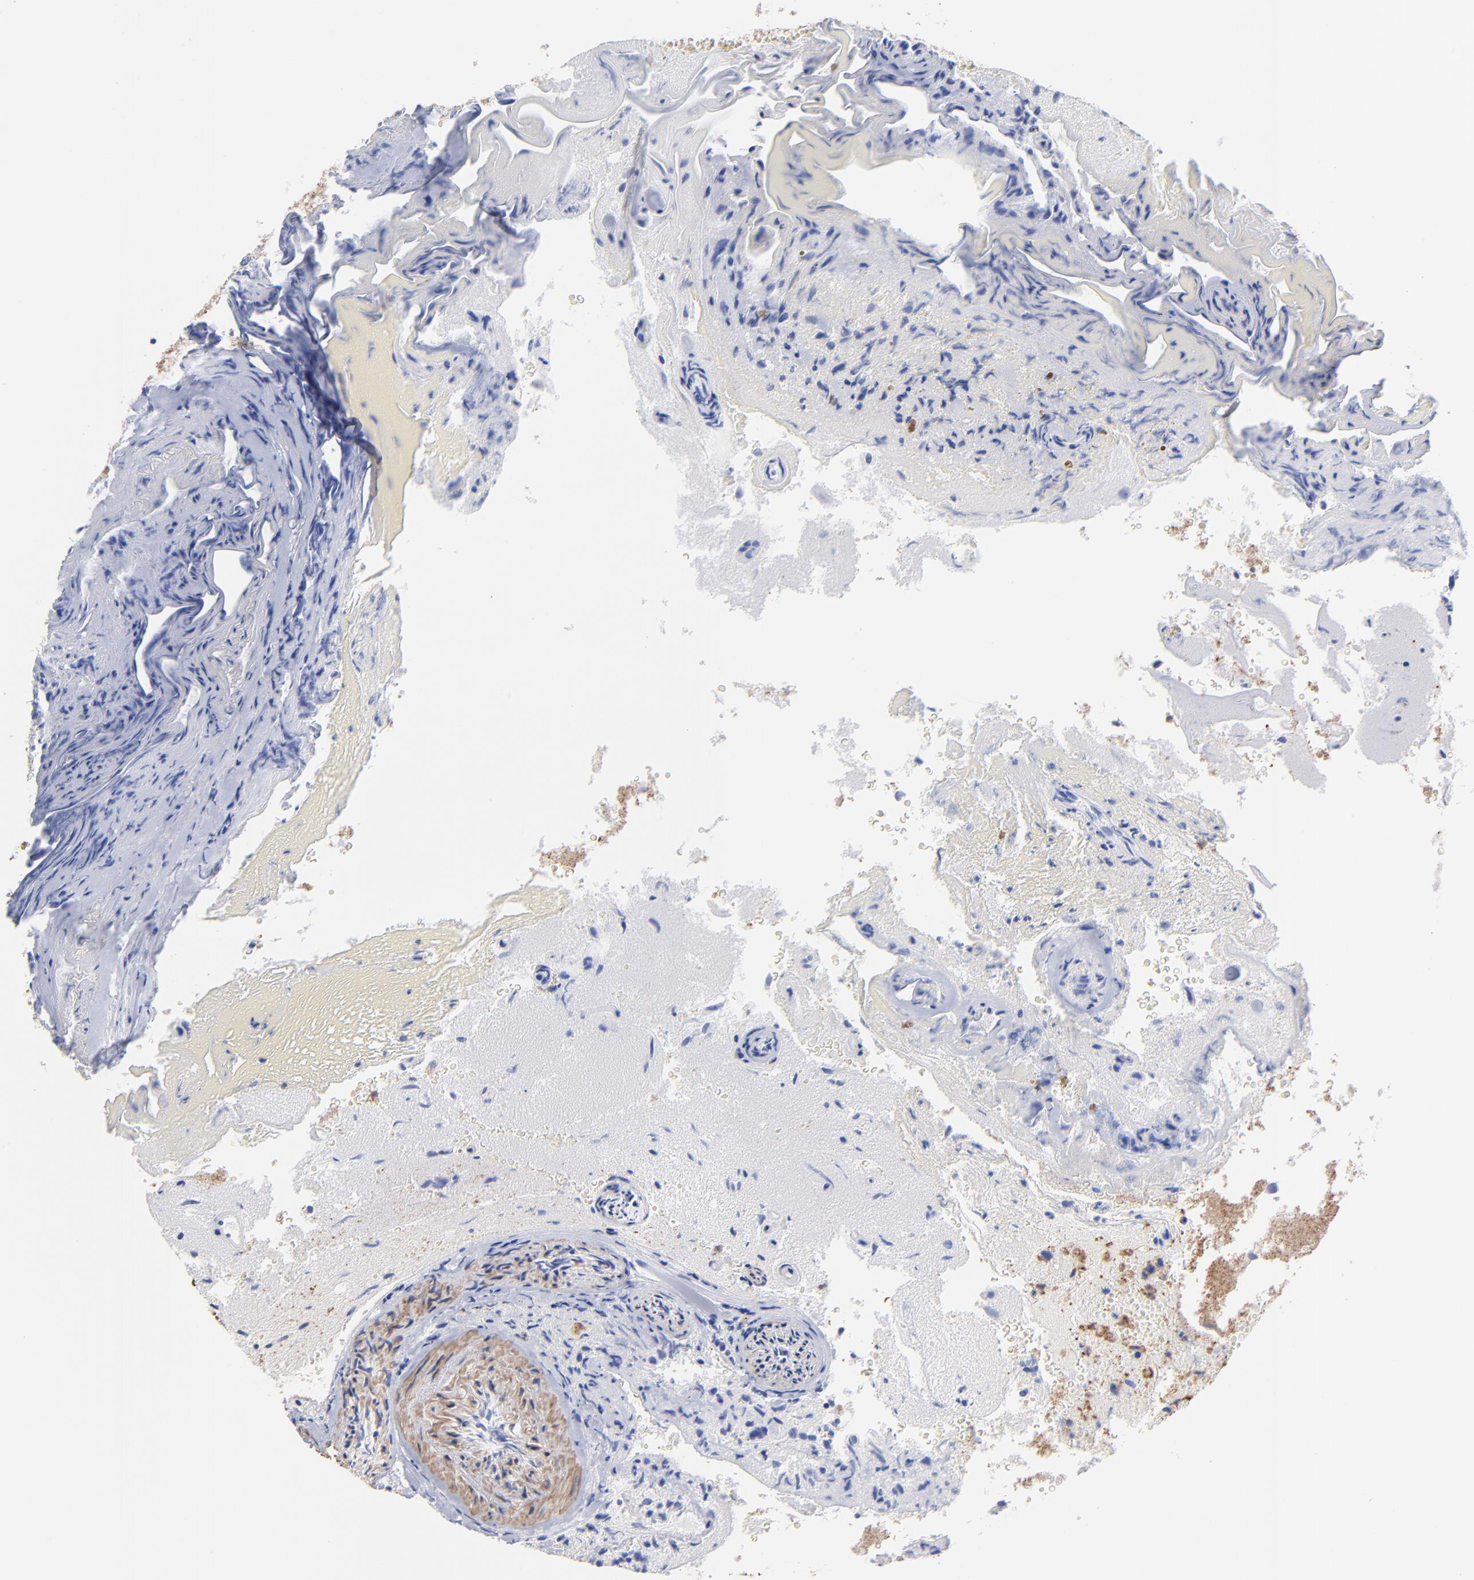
{"staining": {"intensity": "weak", "quantity": "25%-75%", "location": "cytoplasmic/membranous"}, "tissue": "glioma", "cell_type": "Tumor cells", "image_type": "cancer", "snomed": [{"axis": "morphology", "description": "Normal tissue, NOS"}, {"axis": "morphology", "description": "Glioma, malignant, High grade"}, {"axis": "topography", "description": "Cerebral cortex"}], "caption": "There is low levels of weak cytoplasmic/membranous expression in tumor cells of malignant high-grade glioma, as demonstrated by immunohistochemical staining (brown color).", "gene": "ASL", "patient": {"sex": "male", "age": 75}}